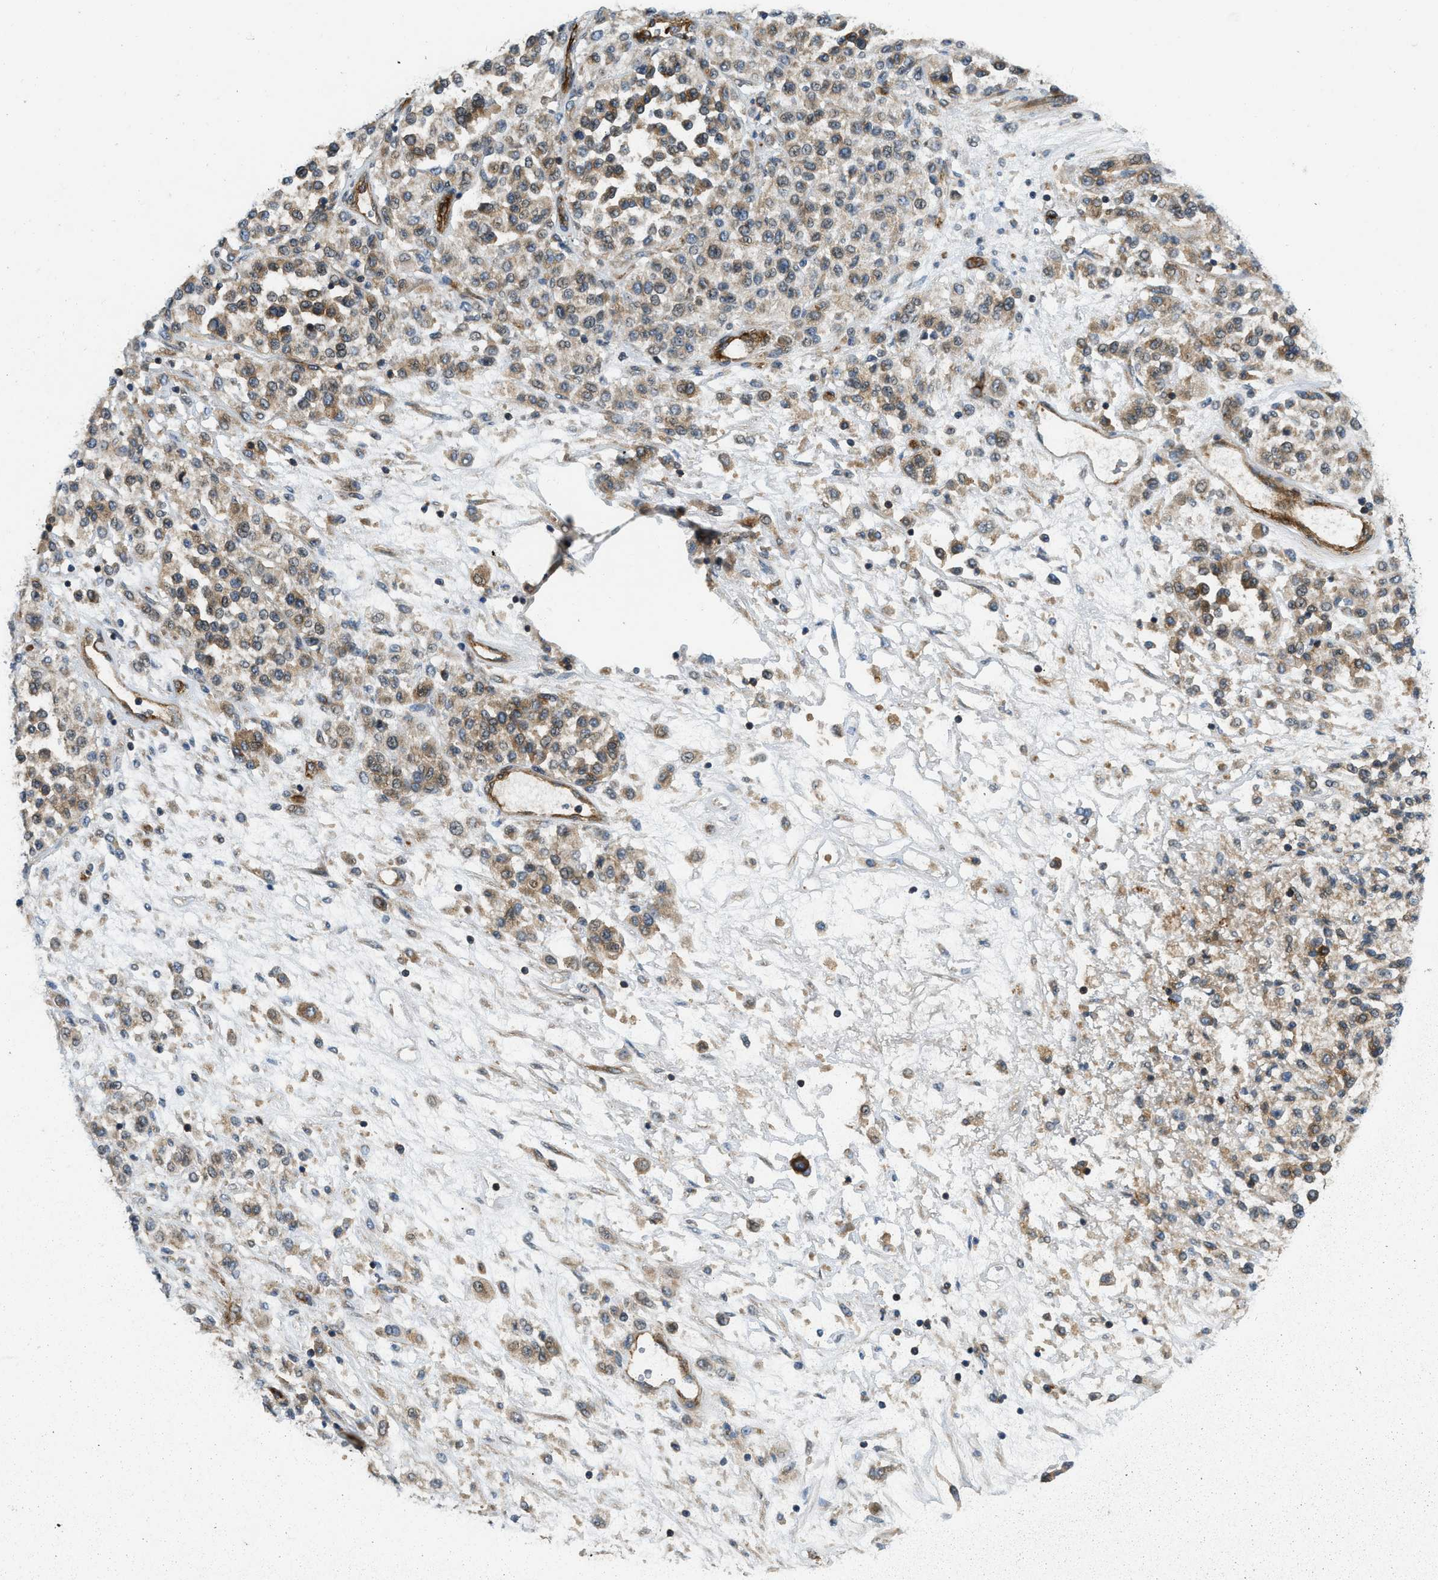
{"staining": {"intensity": "moderate", "quantity": ">75%", "location": "cytoplasmic/membranous"}, "tissue": "melanoma", "cell_type": "Tumor cells", "image_type": "cancer", "snomed": [{"axis": "morphology", "description": "Malignant melanoma, Metastatic site"}, {"axis": "topography", "description": "Pancreas"}], "caption": "The immunohistochemical stain highlights moderate cytoplasmic/membranous staining in tumor cells of melanoma tissue.", "gene": "NYNRIN", "patient": {"sex": "female", "age": 30}}